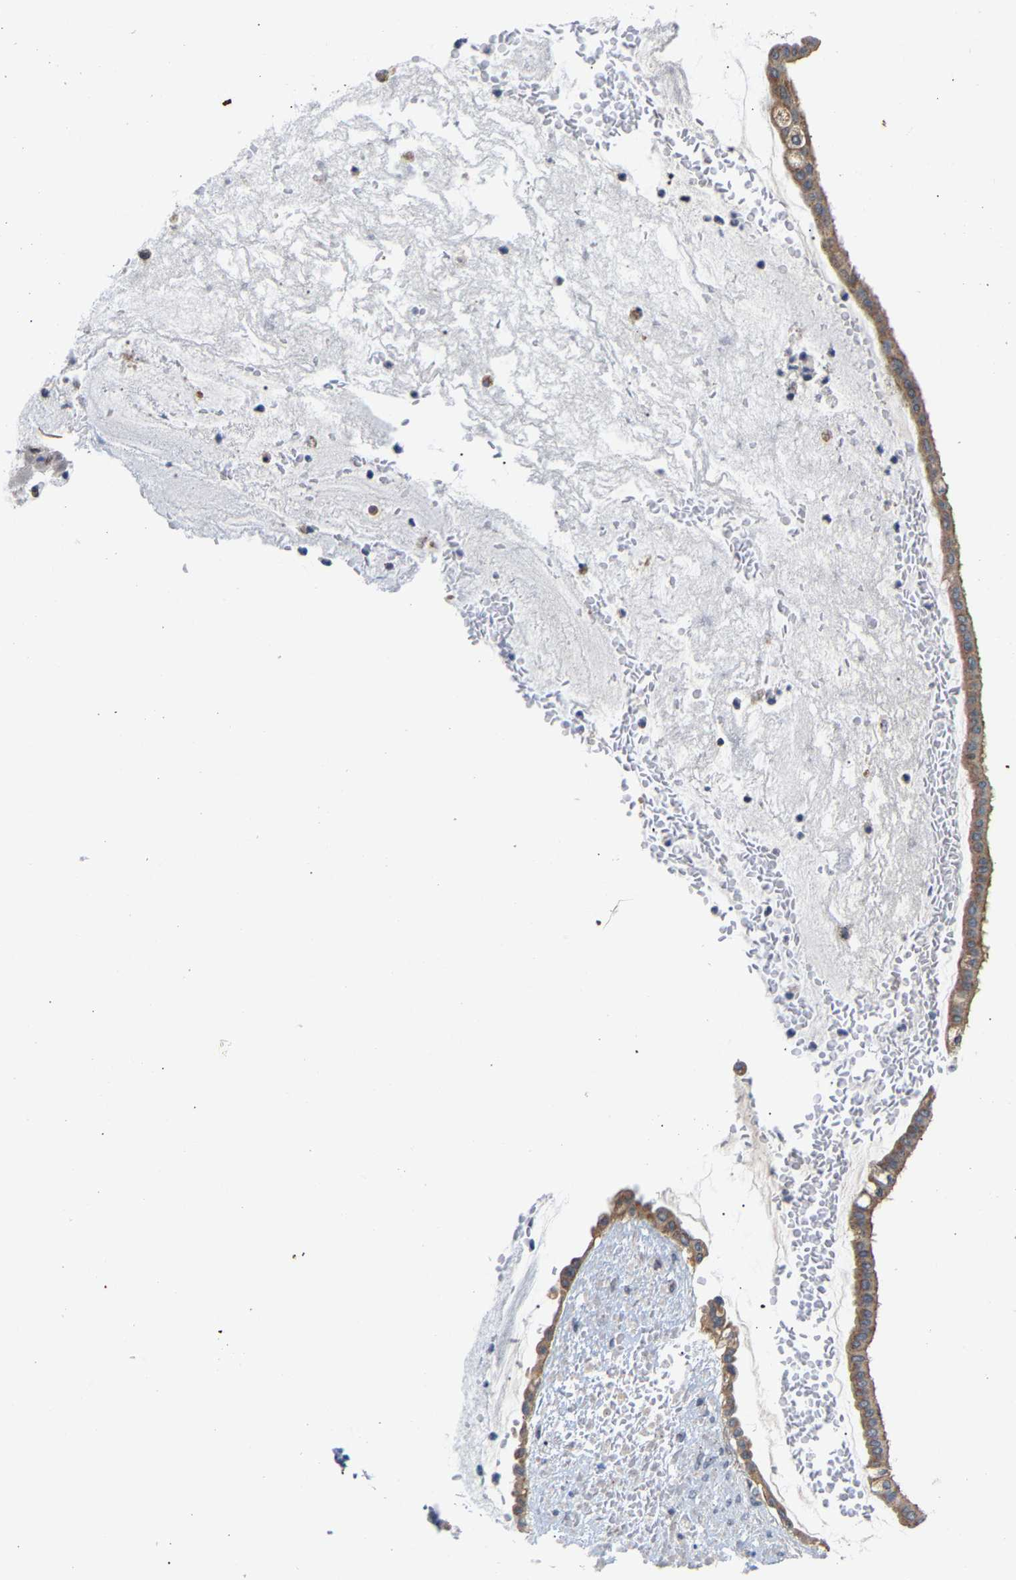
{"staining": {"intensity": "moderate", "quantity": ">75%", "location": "cytoplasmic/membranous"}, "tissue": "ovarian cancer", "cell_type": "Tumor cells", "image_type": "cancer", "snomed": [{"axis": "morphology", "description": "Cystadenocarcinoma, mucinous, NOS"}, {"axis": "topography", "description": "Ovary"}], "caption": "Mucinous cystadenocarcinoma (ovarian) was stained to show a protein in brown. There is medium levels of moderate cytoplasmic/membranous expression in about >75% of tumor cells.", "gene": "PCNT", "patient": {"sex": "female", "age": 73}}